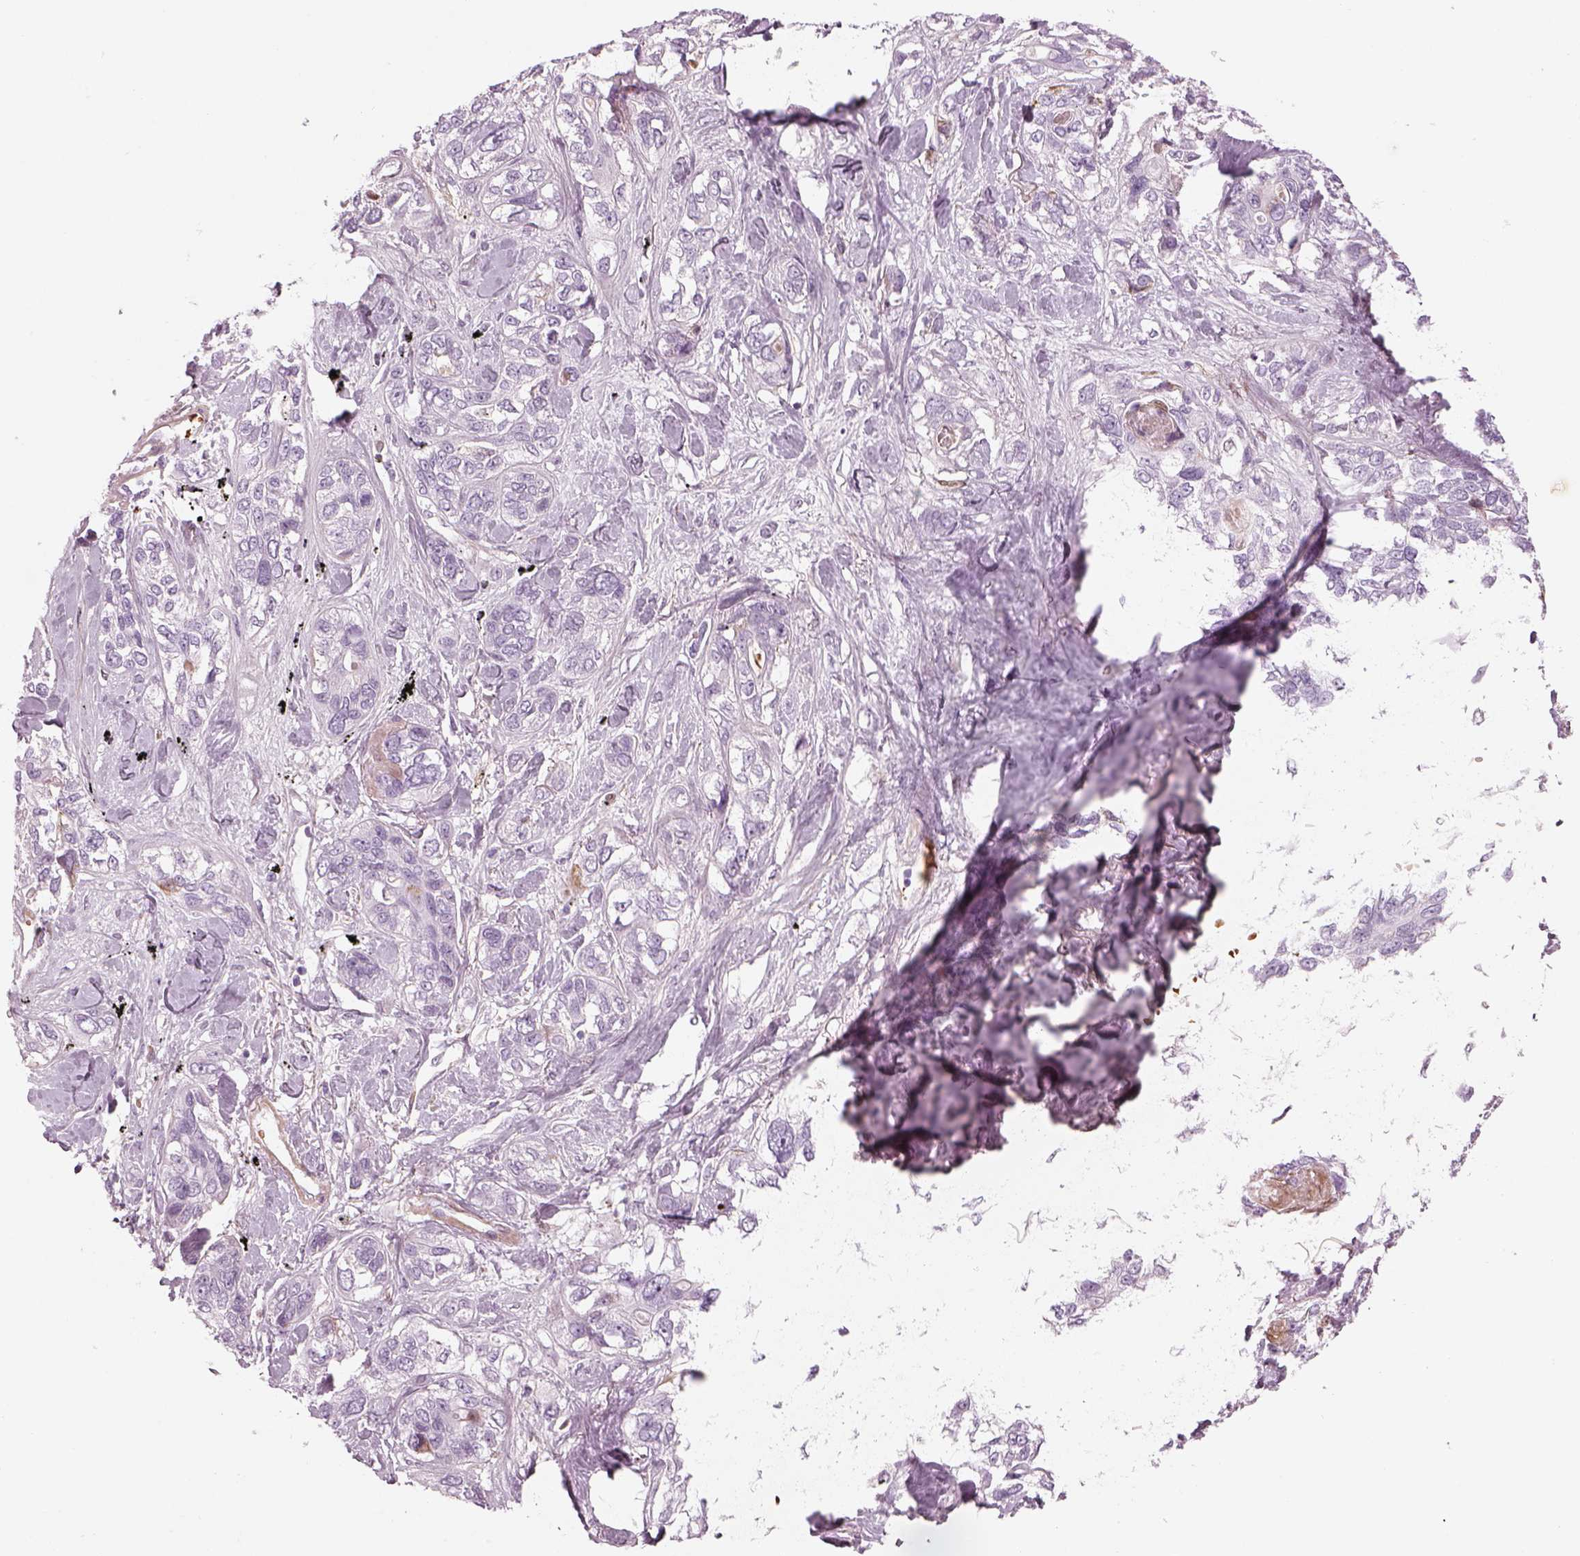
{"staining": {"intensity": "negative", "quantity": "none", "location": "none"}, "tissue": "lung cancer", "cell_type": "Tumor cells", "image_type": "cancer", "snomed": [{"axis": "morphology", "description": "Squamous cell carcinoma, NOS"}, {"axis": "topography", "description": "Lung"}], "caption": "The immunohistochemistry (IHC) photomicrograph has no significant staining in tumor cells of squamous cell carcinoma (lung) tissue.", "gene": "PABPC1L2B", "patient": {"sex": "female", "age": 70}}